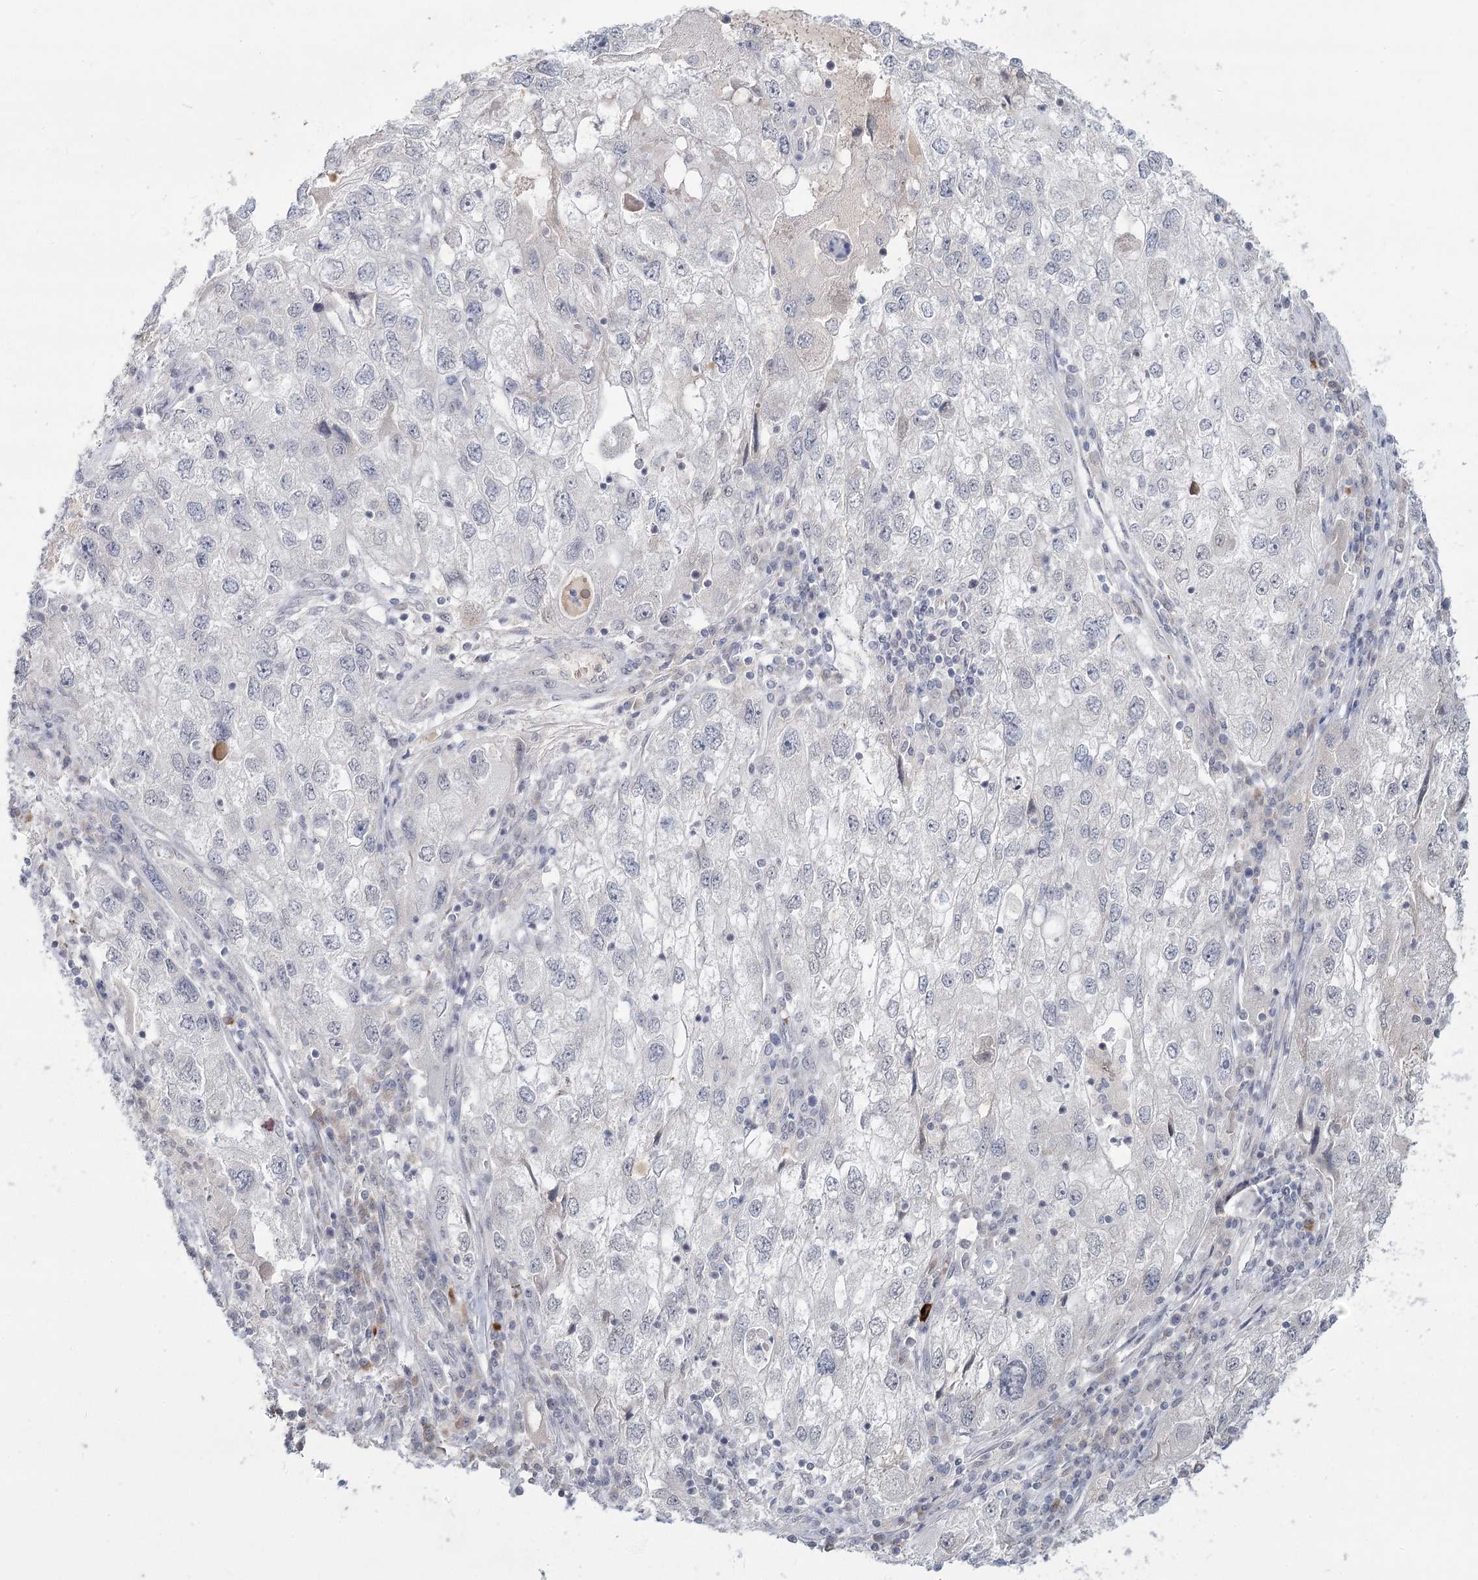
{"staining": {"intensity": "negative", "quantity": "none", "location": "none"}, "tissue": "endometrial cancer", "cell_type": "Tumor cells", "image_type": "cancer", "snomed": [{"axis": "morphology", "description": "Adenocarcinoma, NOS"}, {"axis": "topography", "description": "Endometrium"}], "caption": "Immunohistochemical staining of endometrial cancer displays no significant positivity in tumor cells.", "gene": "LY6G5C", "patient": {"sex": "female", "age": 49}}